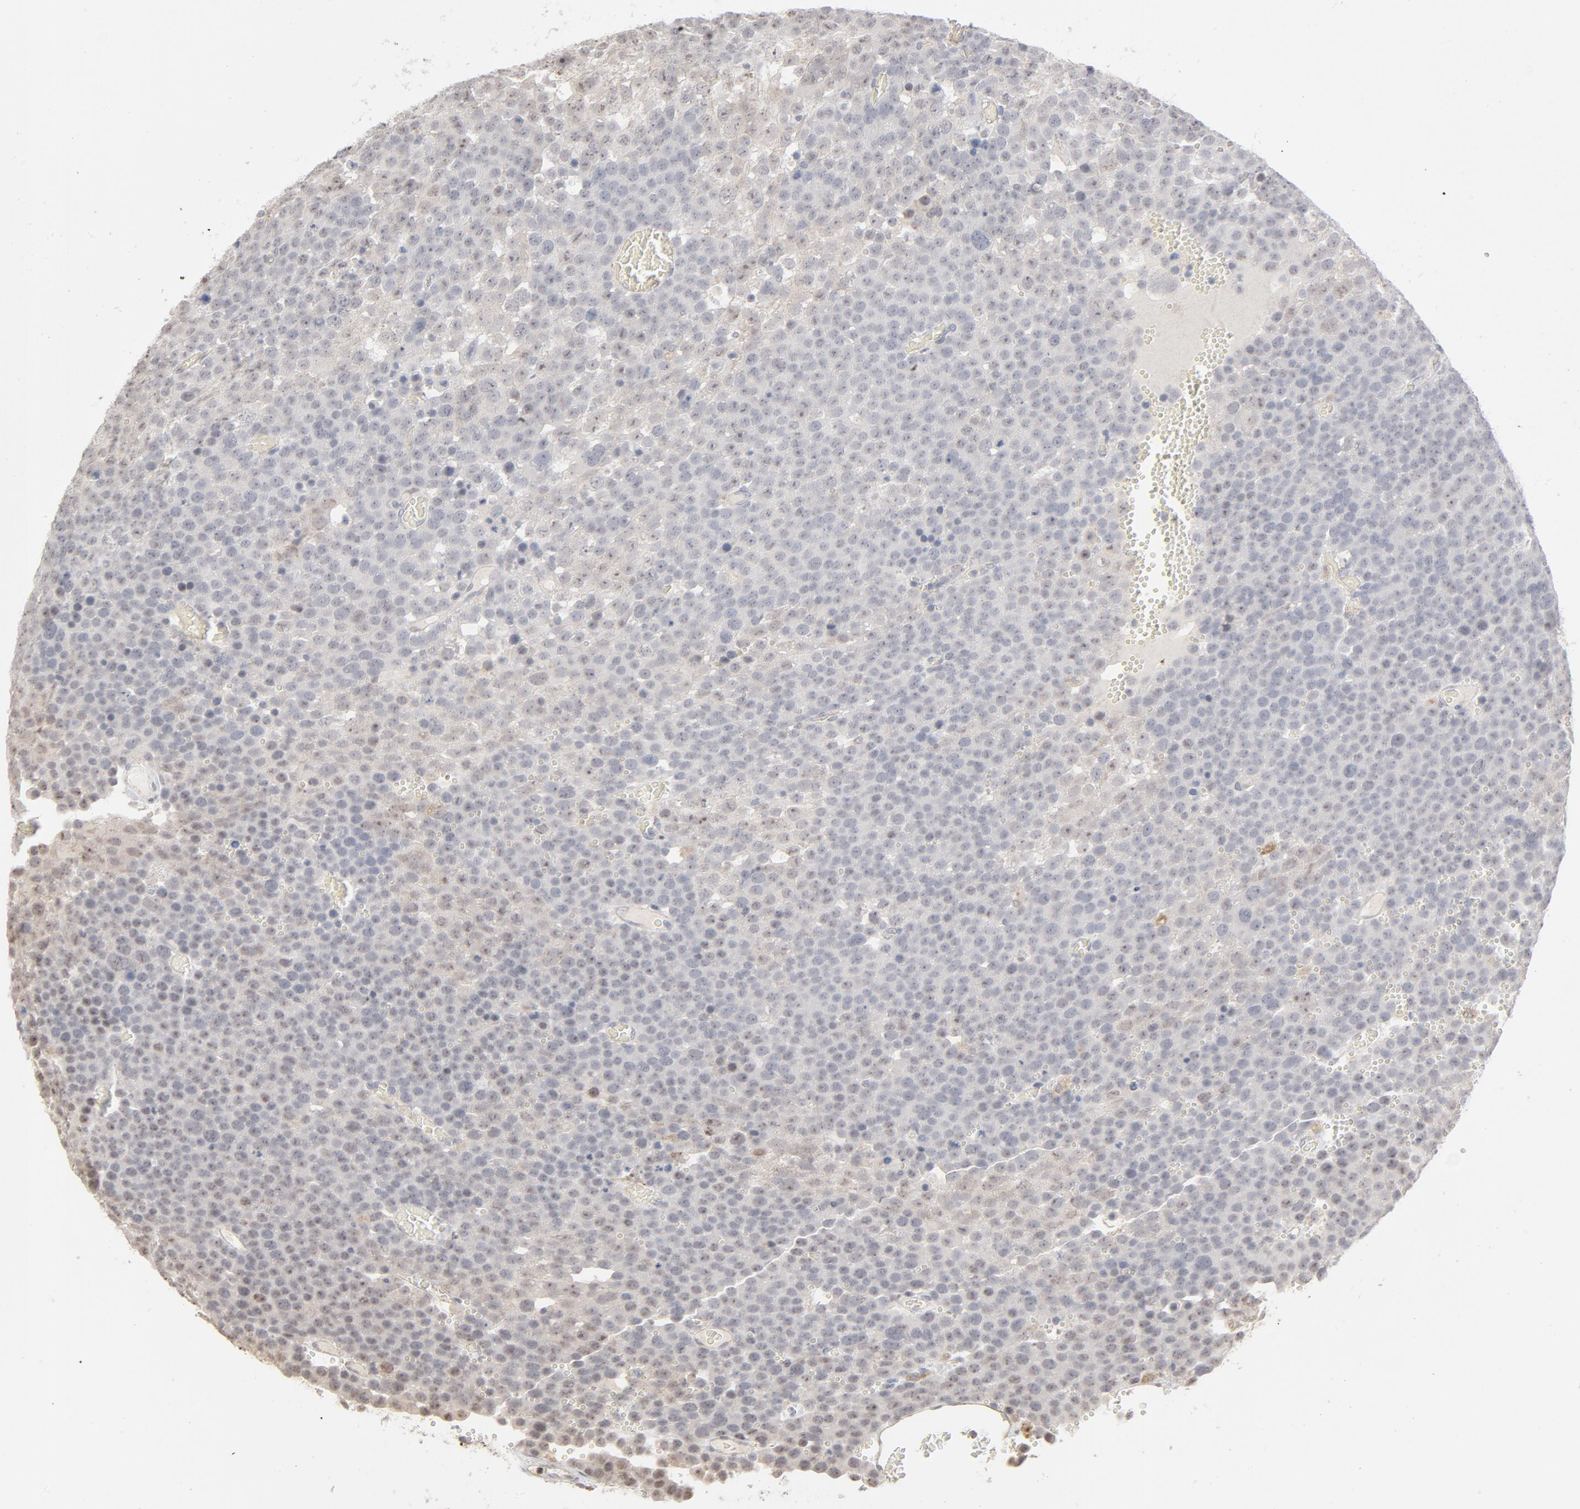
{"staining": {"intensity": "negative", "quantity": "none", "location": "none"}, "tissue": "testis cancer", "cell_type": "Tumor cells", "image_type": "cancer", "snomed": [{"axis": "morphology", "description": "Seminoma, NOS"}, {"axis": "topography", "description": "Testis"}], "caption": "Photomicrograph shows no protein expression in tumor cells of testis seminoma tissue. (Stains: DAB (3,3'-diaminobenzidine) immunohistochemistry (IHC) with hematoxylin counter stain, Microscopy: brightfield microscopy at high magnification).", "gene": "POMT2", "patient": {"sex": "male", "age": 71}}